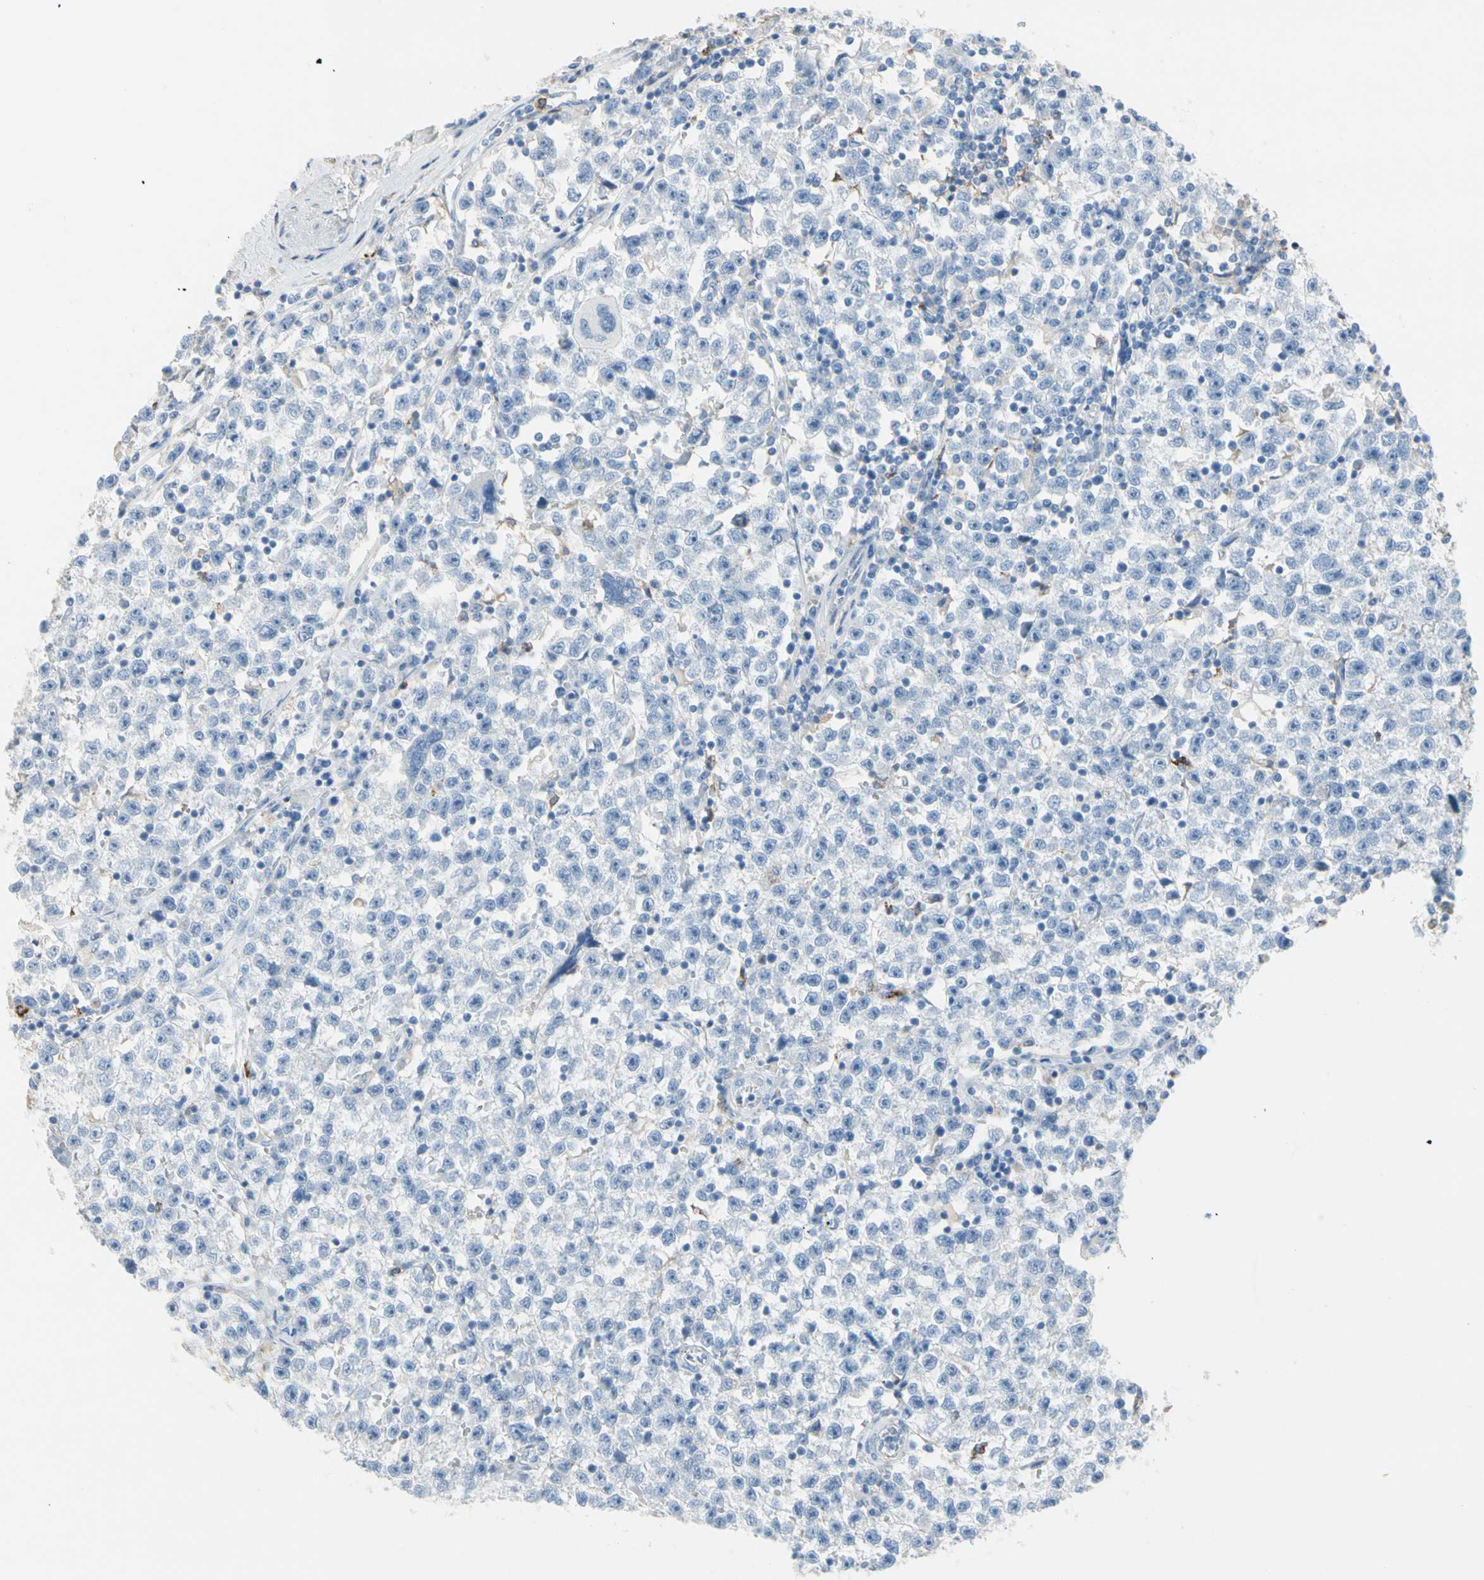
{"staining": {"intensity": "negative", "quantity": "none", "location": "none"}, "tissue": "testis cancer", "cell_type": "Tumor cells", "image_type": "cancer", "snomed": [{"axis": "morphology", "description": "Seminoma, NOS"}, {"axis": "topography", "description": "Testis"}], "caption": "Micrograph shows no significant protein staining in tumor cells of seminoma (testis).", "gene": "CLEC4A", "patient": {"sex": "male", "age": 22}}